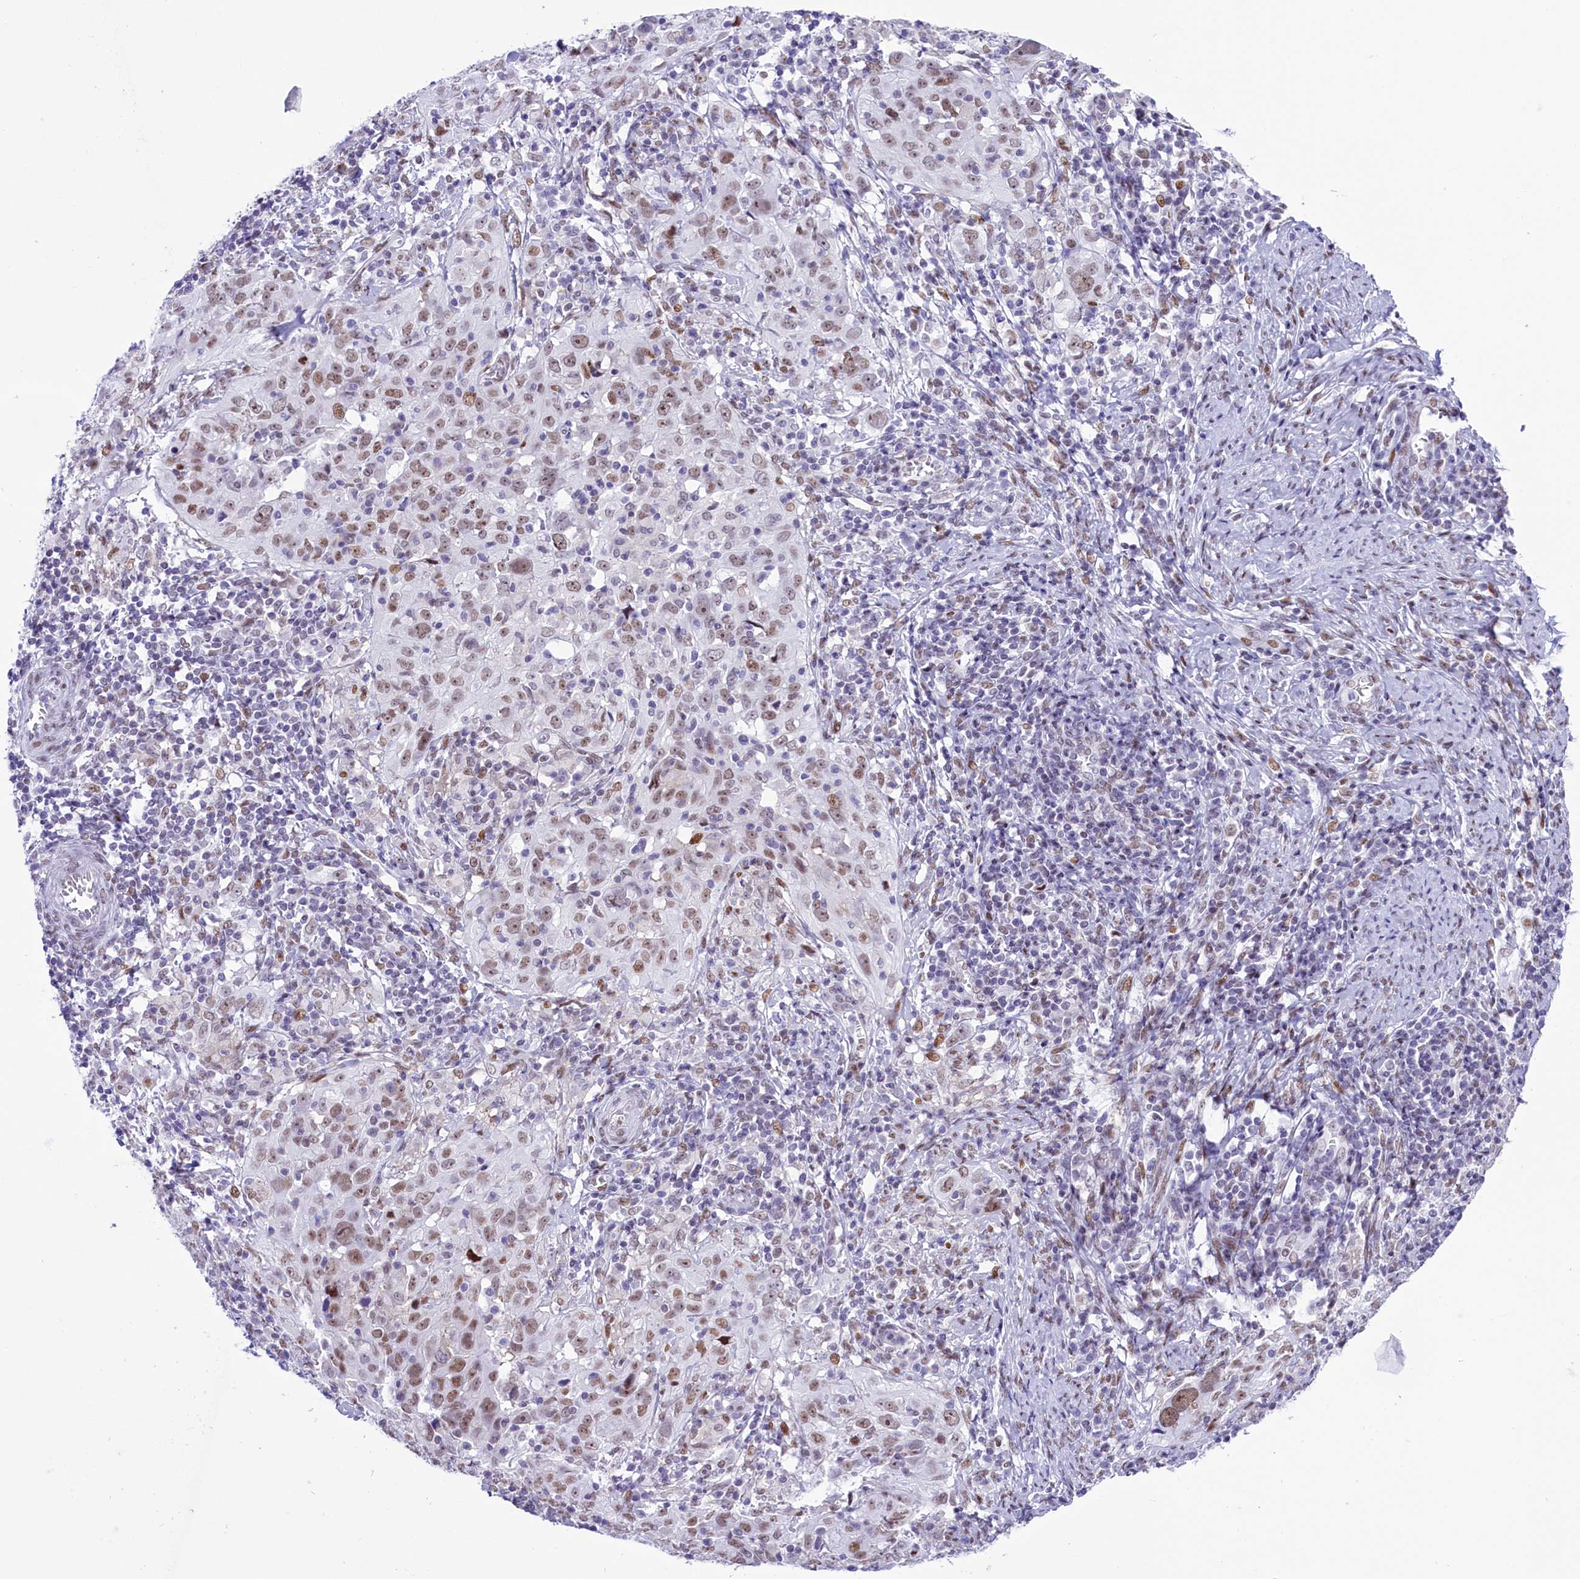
{"staining": {"intensity": "moderate", "quantity": ">75%", "location": "nuclear"}, "tissue": "cervical cancer", "cell_type": "Tumor cells", "image_type": "cancer", "snomed": [{"axis": "morphology", "description": "Normal tissue, NOS"}, {"axis": "morphology", "description": "Squamous cell carcinoma, NOS"}, {"axis": "topography", "description": "Cervix"}], "caption": "A high-resolution micrograph shows immunohistochemistry staining of cervical cancer (squamous cell carcinoma), which demonstrates moderate nuclear expression in approximately >75% of tumor cells.", "gene": "RPS6KB1", "patient": {"sex": "female", "age": 31}}